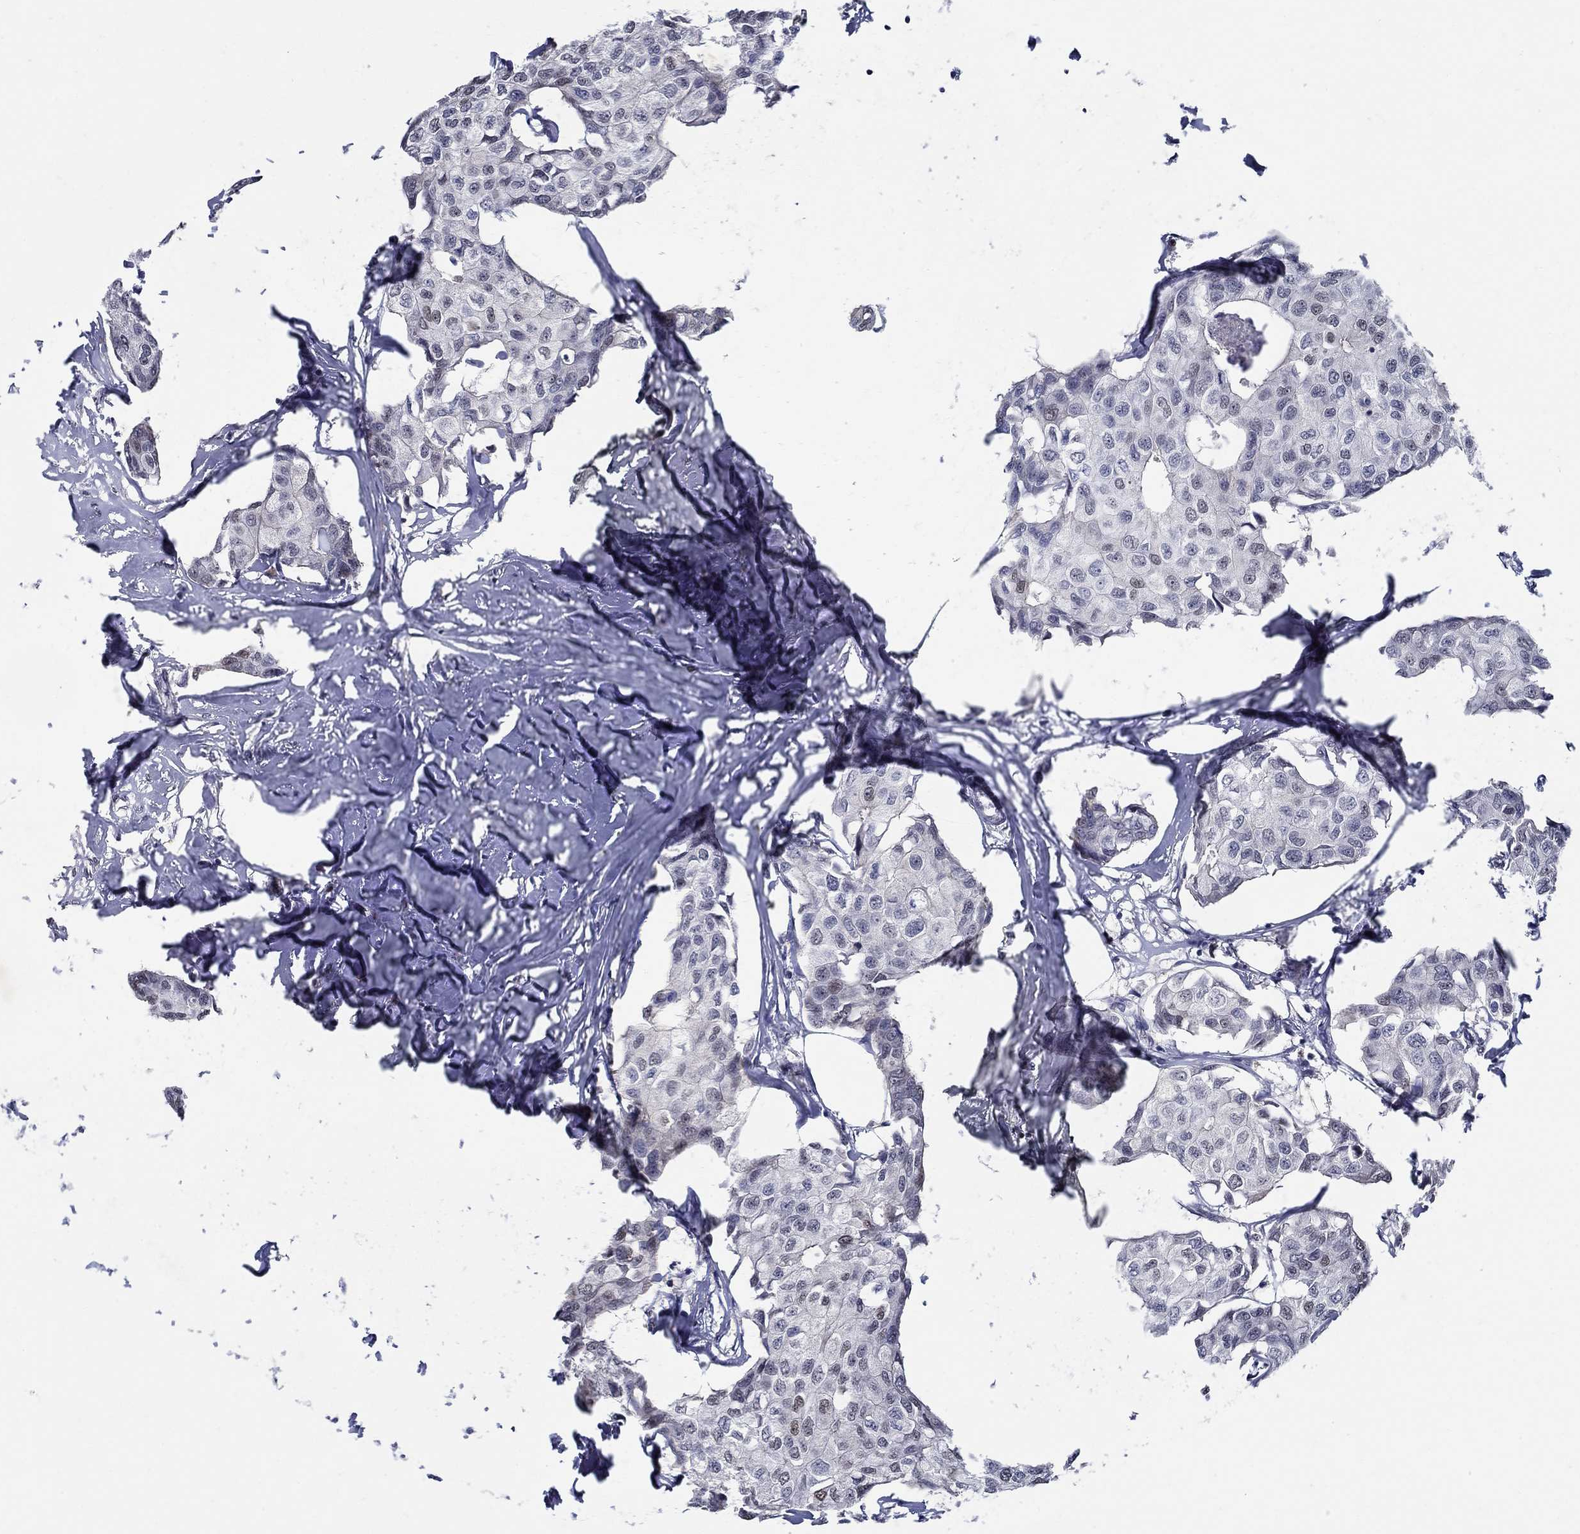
{"staining": {"intensity": "weak", "quantity": "<25%", "location": "nuclear"}, "tissue": "breast cancer", "cell_type": "Tumor cells", "image_type": "cancer", "snomed": [{"axis": "morphology", "description": "Duct carcinoma"}, {"axis": "topography", "description": "Breast"}], "caption": "An IHC histopathology image of breast cancer is shown. There is no staining in tumor cells of breast cancer. The staining was performed using DAB (3,3'-diaminobenzidine) to visualize the protein expression in brown, while the nuclei were stained in blue with hematoxylin (Magnification: 20x).", "gene": "C16orf46", "patient": {"sex": "female", "age": 80}}